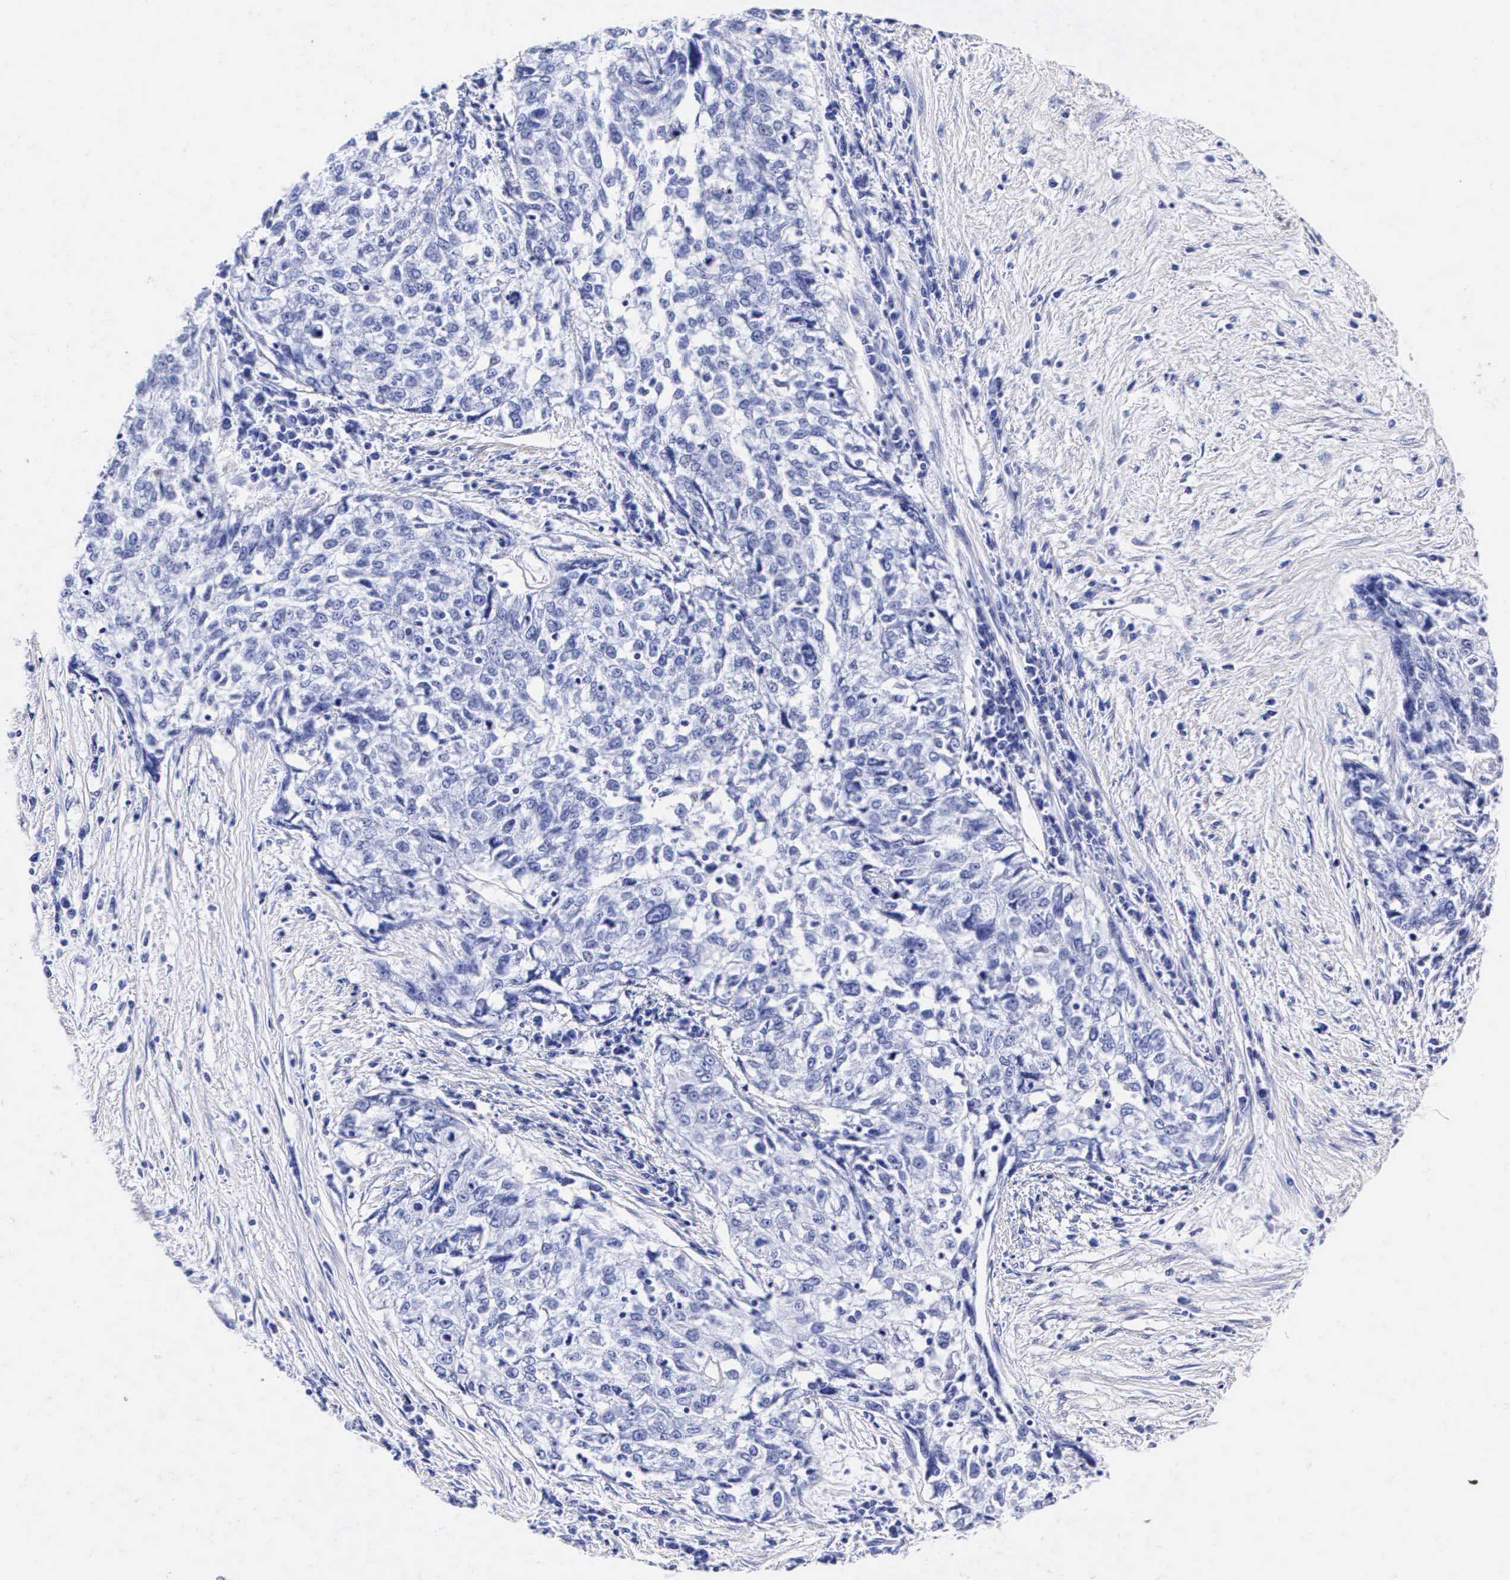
{"staining": {"intensity": "negative", "quantity": "none", "location": "none"}, "tissue": "cervical cancer", "cell_type": "Tumor cells", "image_type": "cancer", "snomed": [{"axis": "morphology", "description": "Squamous cell carcinoma, NOS"}, {"axis": "topography", "description": "Cervix"}], "caption": "A high-resolution micrograph shows immunohistochemistry (IHC) staining of cervical cancer (squamous cell carcinoma), which shows no significant expression in tumor cells.", "gene": "ENO2", "patient": {"sex": "female", "age": 57}}